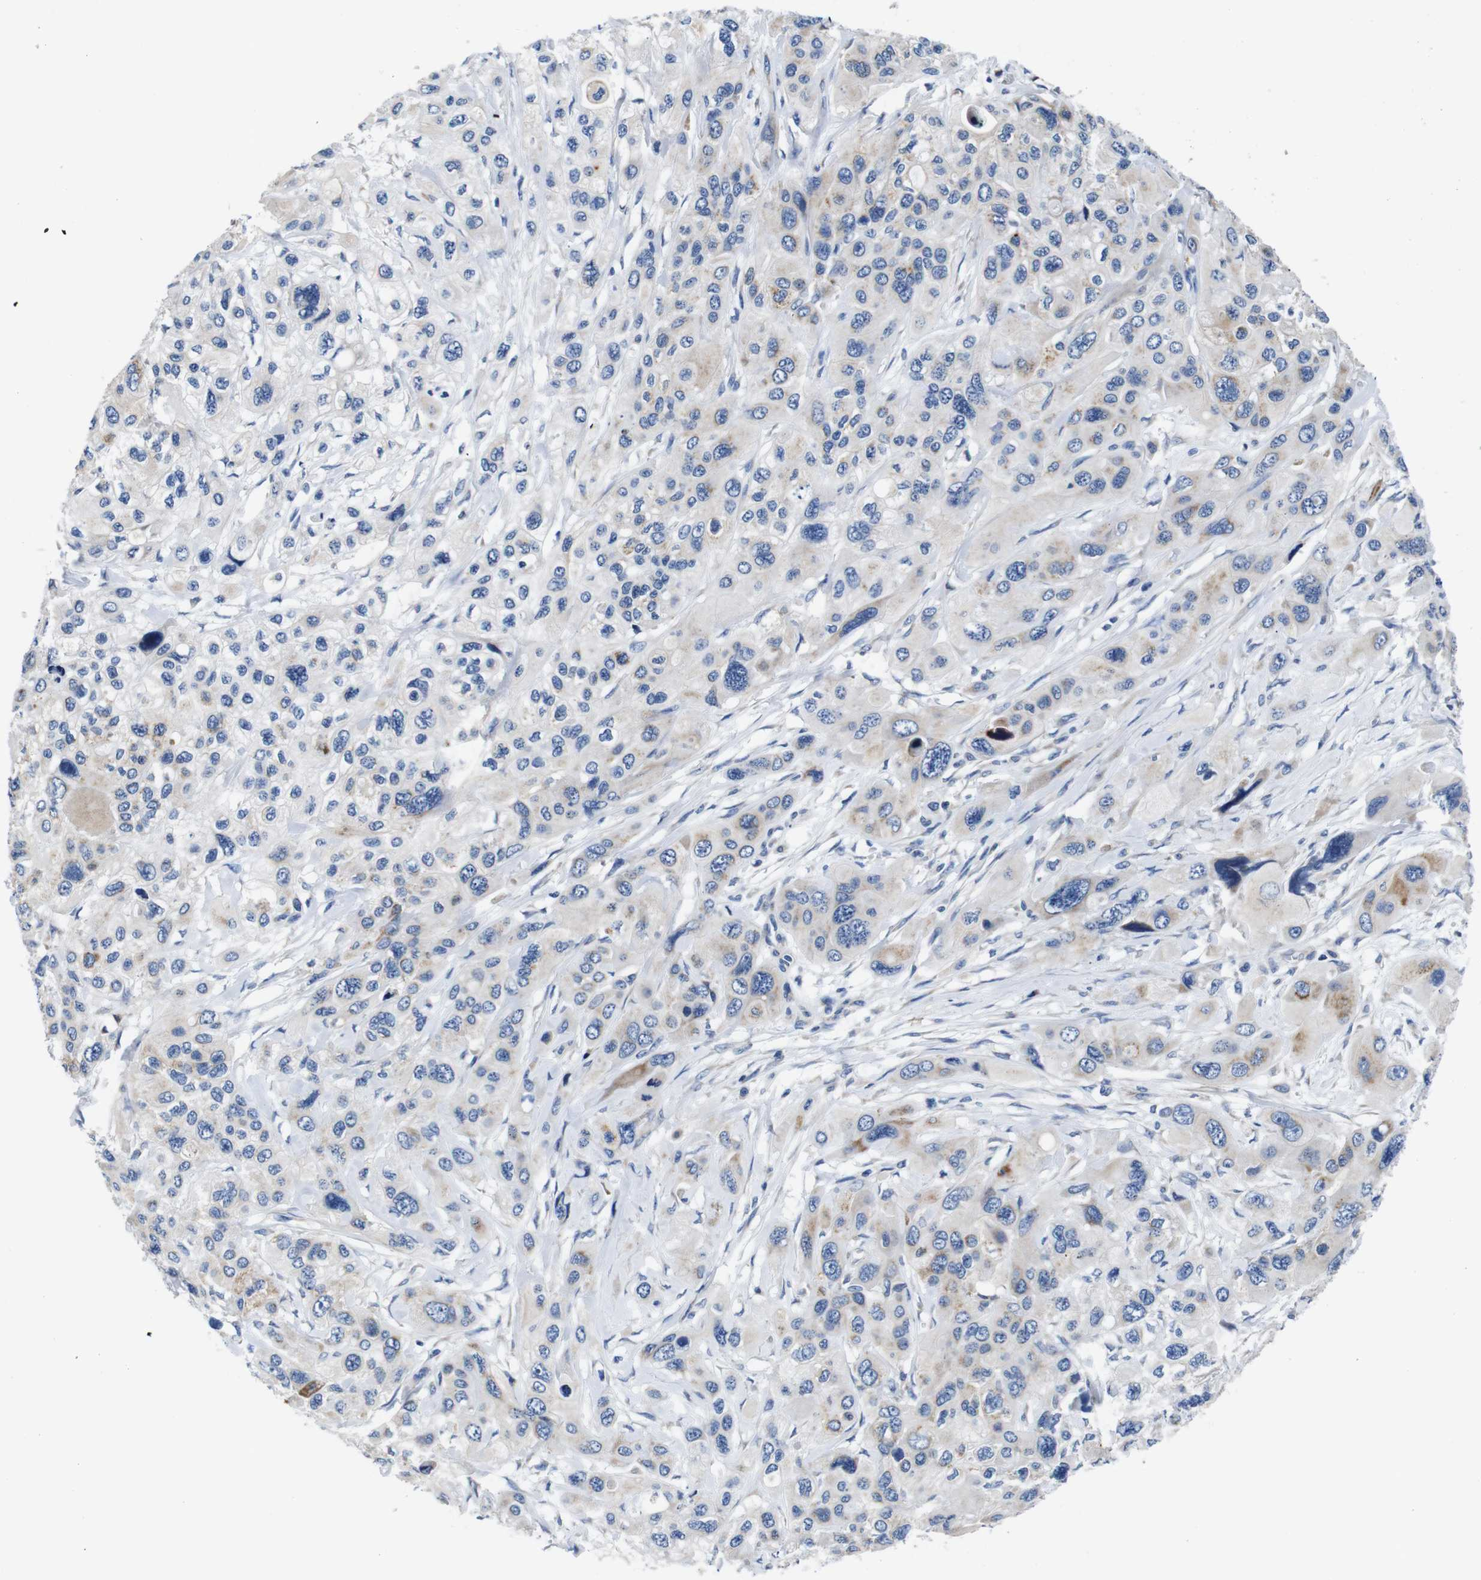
{"staining": {"intensity": "weak", "quantity": "<25%", "location": "cytoplasmic/membranous"}, "tissue": "pancreatic cancer", "cell_type": "Tumor cells", "image_type": "cancer", "snomed": [{"axis": "morphology", "description": "Adenocarcinoma, NOS"}, {"axis": "topography", "description": "Pancreas"}], "caption": "A photomicrograph of pancreatic cancer stained for a protein reveals no brown staining in tumor cells.", "gene": "SNX19", "patient": {"sex": "male", "age": 73}}